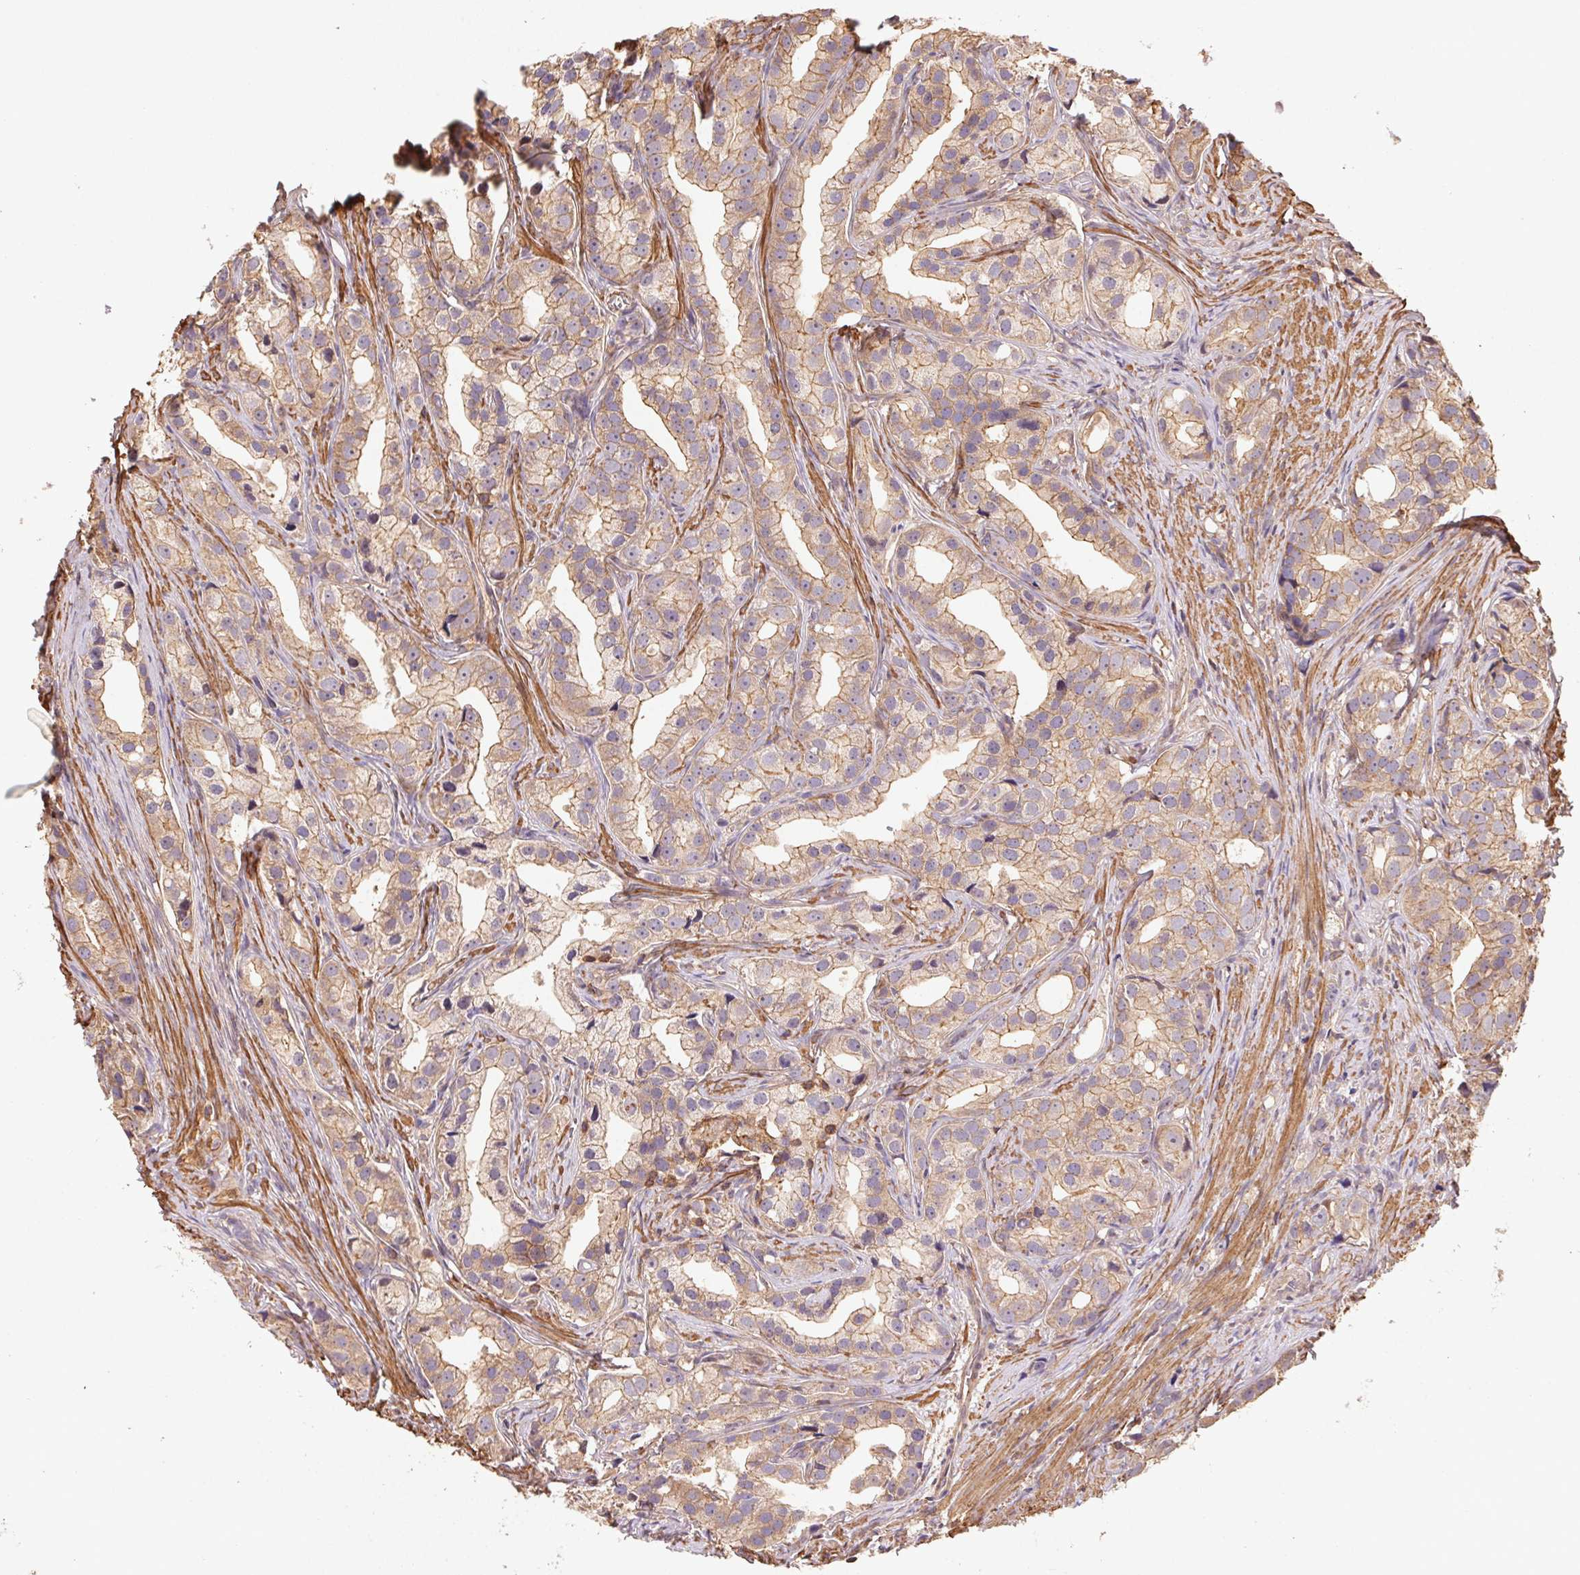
{"staining": {"intensity": "weak", "quantity": ">75%", "location": "cytoplasmic/membranous"}, "tissue": "prostate cancer", "cell_type": "Tumor cells", "image_type": "cancer", "snomed": [{"axis": "morphology", "description": "Adenocarcinoma, High grade"}, {"axis": "topography", "description": "Prostate"}], "caption": "About >75% of tumor cells in high-grade adenocarcinoma (prostate) demonstrate weak cytoplasmic/membranous protein expression as visualized by brown immunohistochemical staining.", "gene": "ATG10", "patient": {"sex": "male", "age": 75}}